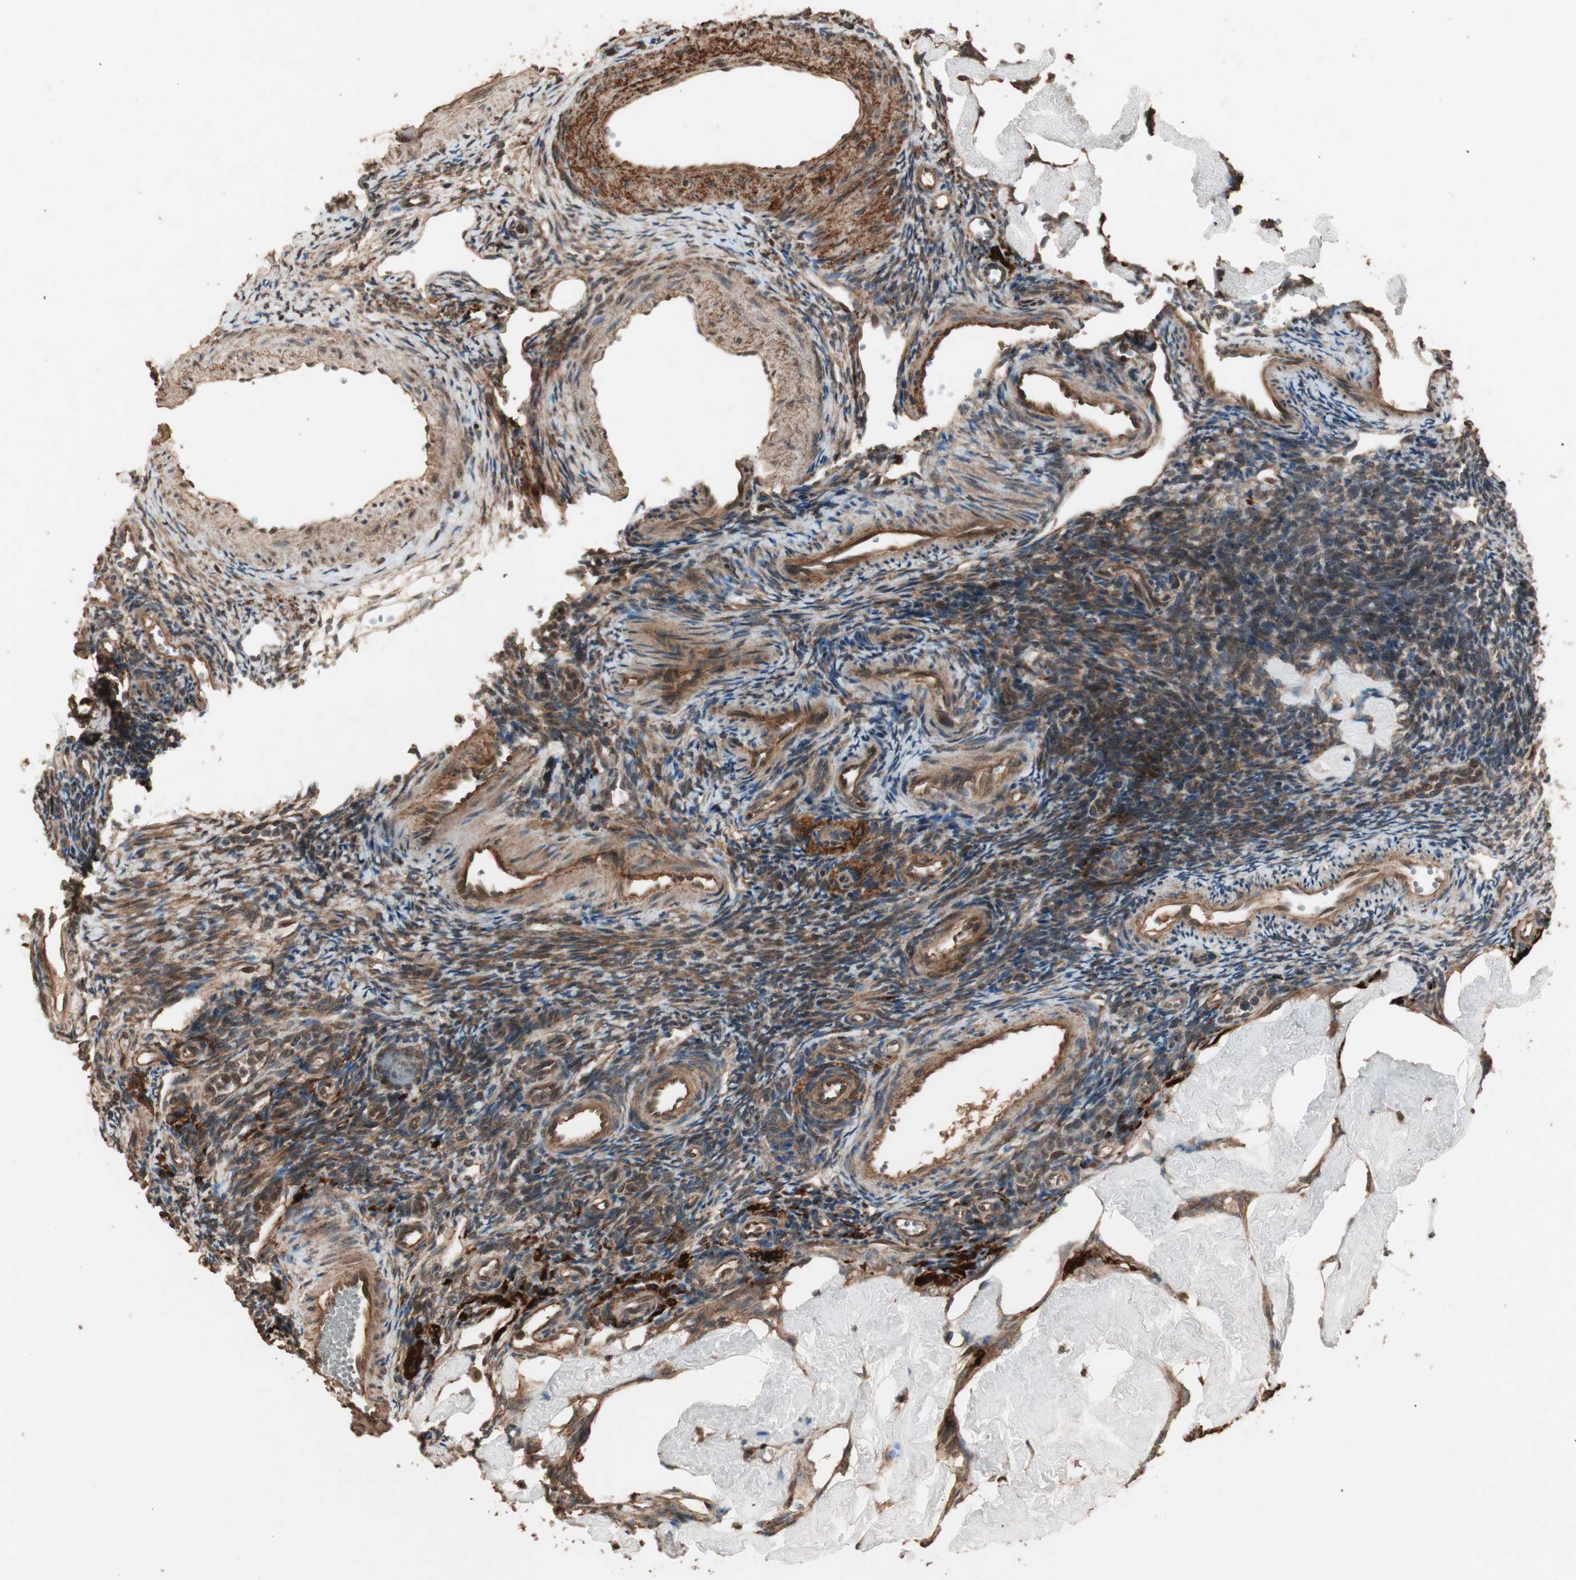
{"staining": {"intensity": "moderate", "quantity": "25%-75%", "location": "cytoplasmic/membranous,nuclear"}, "tissue": "ovary", "cell_type": "Ovarian stroma cells", "image_type": "normal", "snomed": [{"axis": "morphology", "description": "Normal tissue, NOS"}, {"axis": "topography", "description": "Ovary"}], "caption": "Ovarian stroma cells show moderate cytoplasmic/membranous,nuclear staining in about 25%-75% of cells in normal ovary.", "gene": "USP20", "patient": {"sex": "female", "age": 33}}